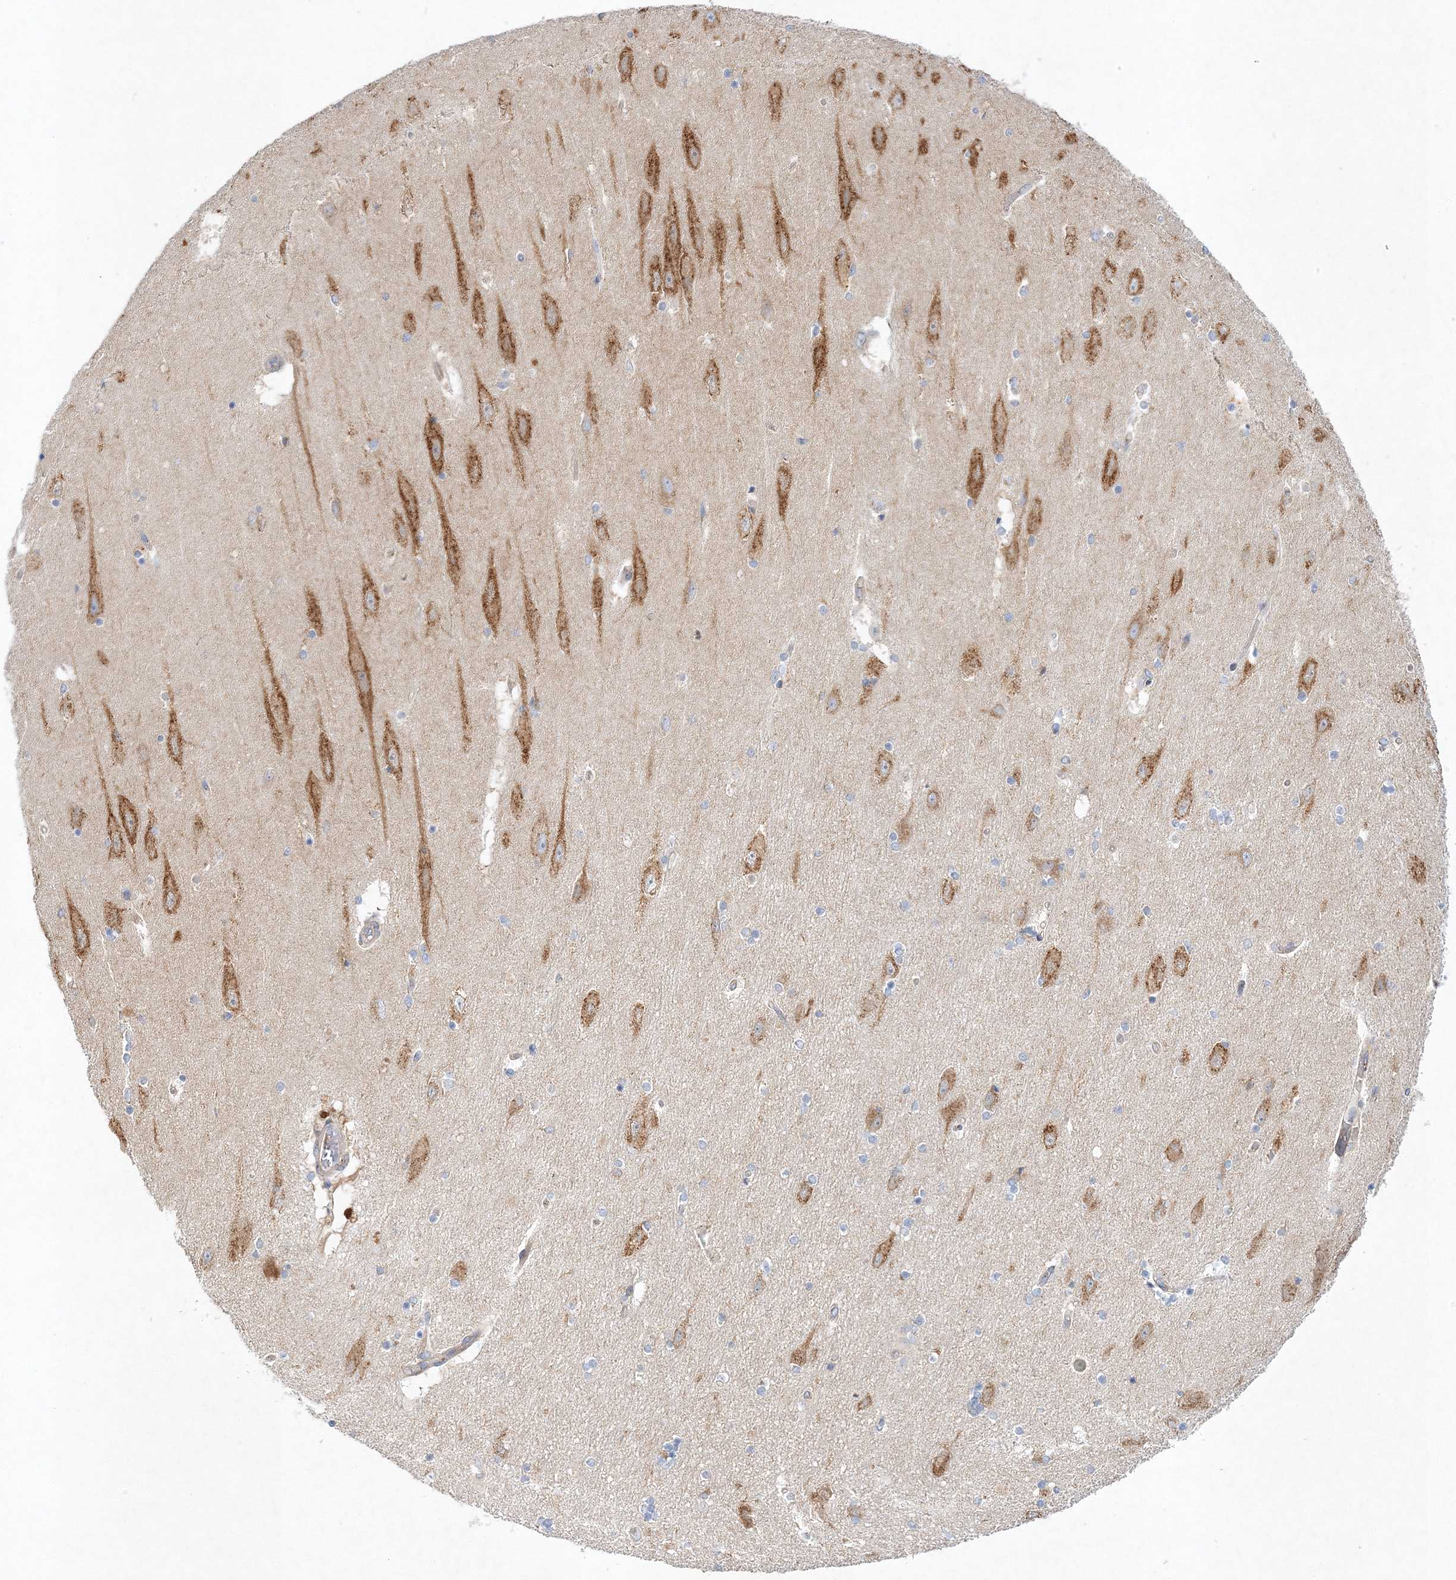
{"staining": {"intensity": "negative", "quantity": "none", "location": "none"}, "tissue": "hippocampus", "cell_type": "Glial cells", "image_type": "normal", "snomed": [{"axis": "morphology", "description": "Normal tissue, NOS"}, {"axis": "topography", "description": "Hippocampus"}], "caption": "This photomicrograph is of benign hippocampus stained with immunohistochemistry to label a protein in brown with the nuclei are counter-stained blue. There is no staining in glial cells.", "gene": "SEC23IP", "patient": {"sex": "female", "age": 54}}